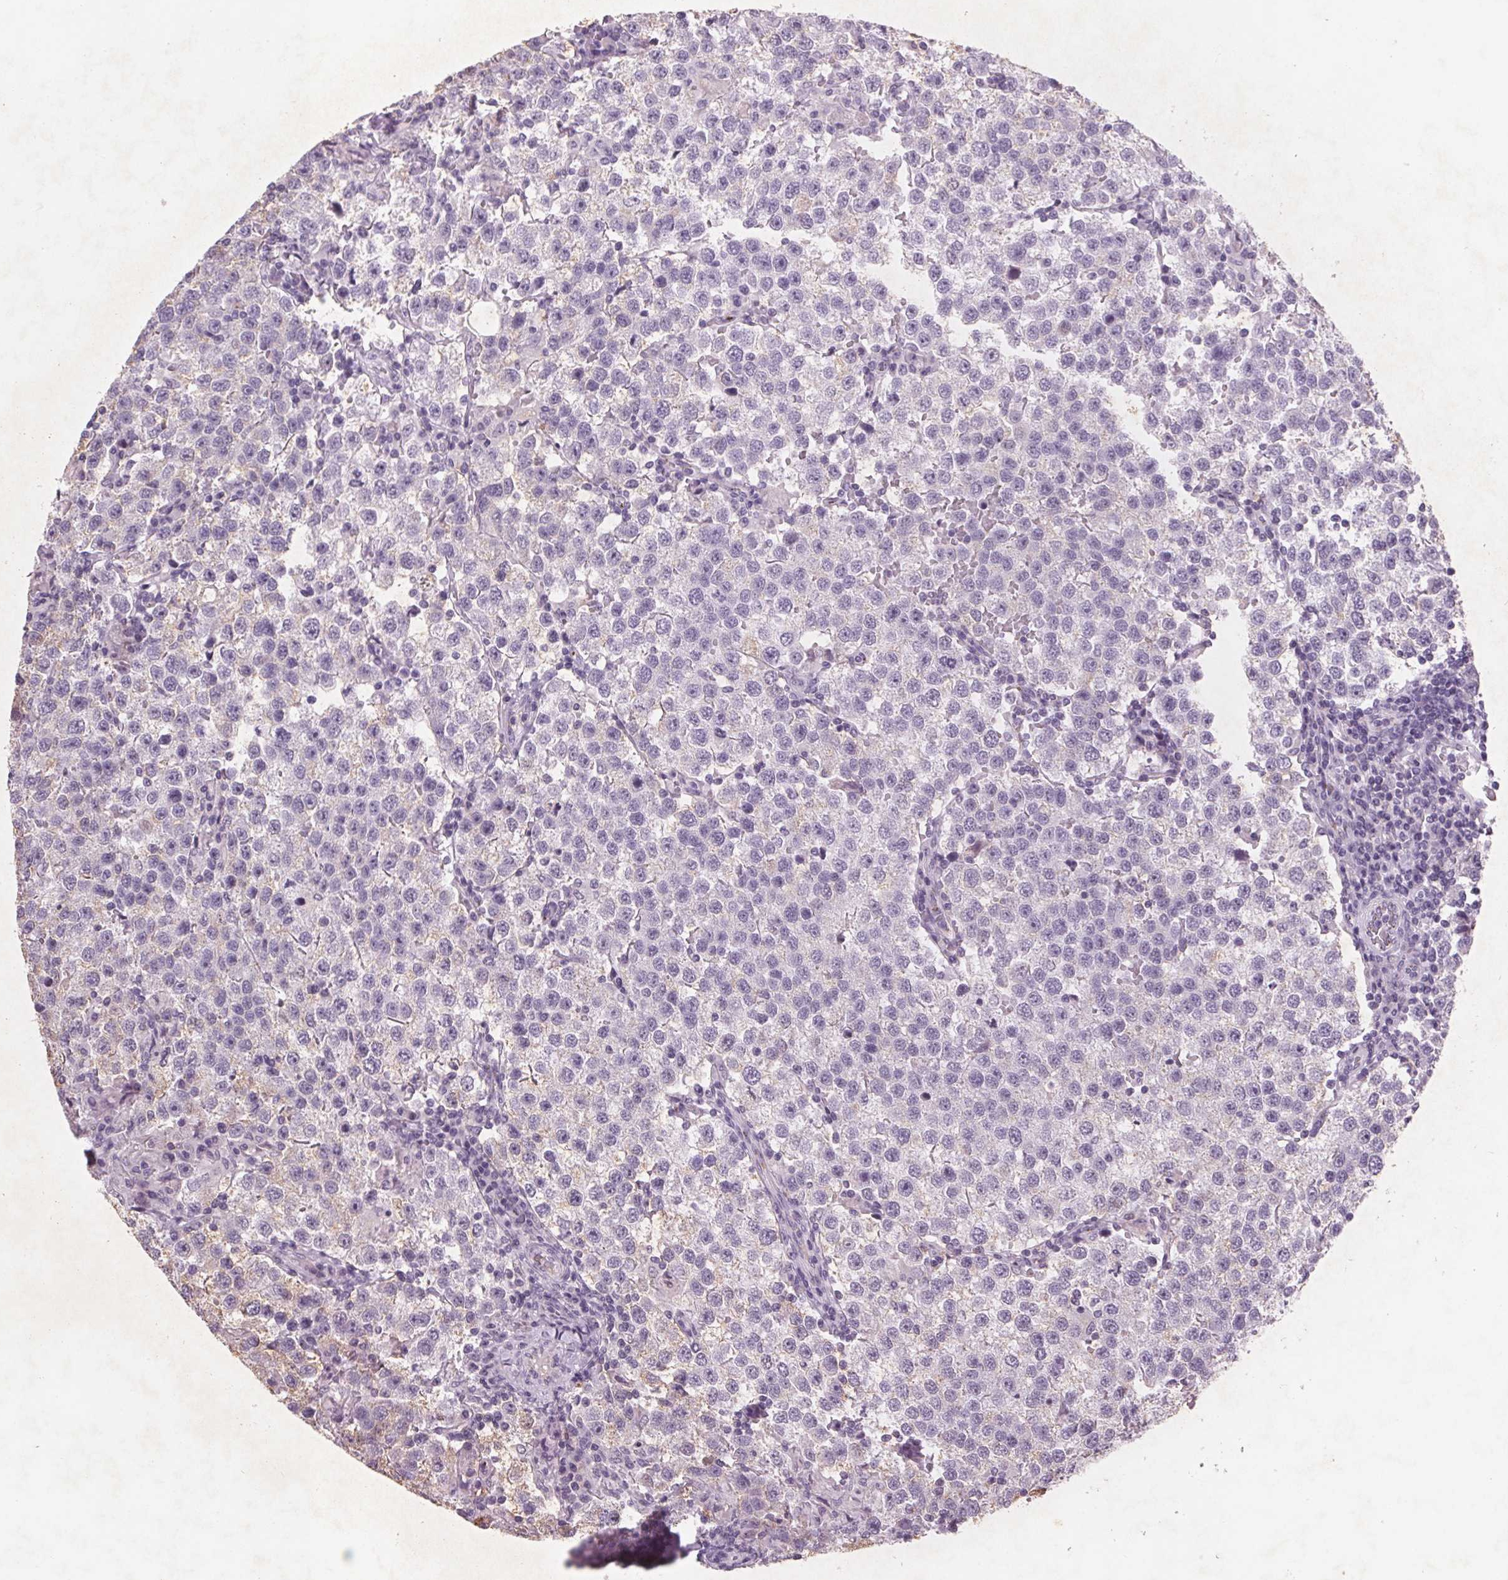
{"staining": {"intensity": "negative", "quantity": "none", "location": "none"}, "tissue": "testis cancer", "cell_type": "Tumor cells", "image_type": "cancer", "snomed": [{"axis": "morphology", "description": "Seminoma, NOS"}, {"axis": "topography", "description": "Testis"}], "caption": "Seminoma (testis) was stained to show a protein in brown. There is no significant staining in tumor cells. (DAB (3,3'-diaminobenzidine) immunohistochemistry with hematoxylin counter stain).", "gene": "PTPN14", "patient": {"sex": "male", "age": 37}}